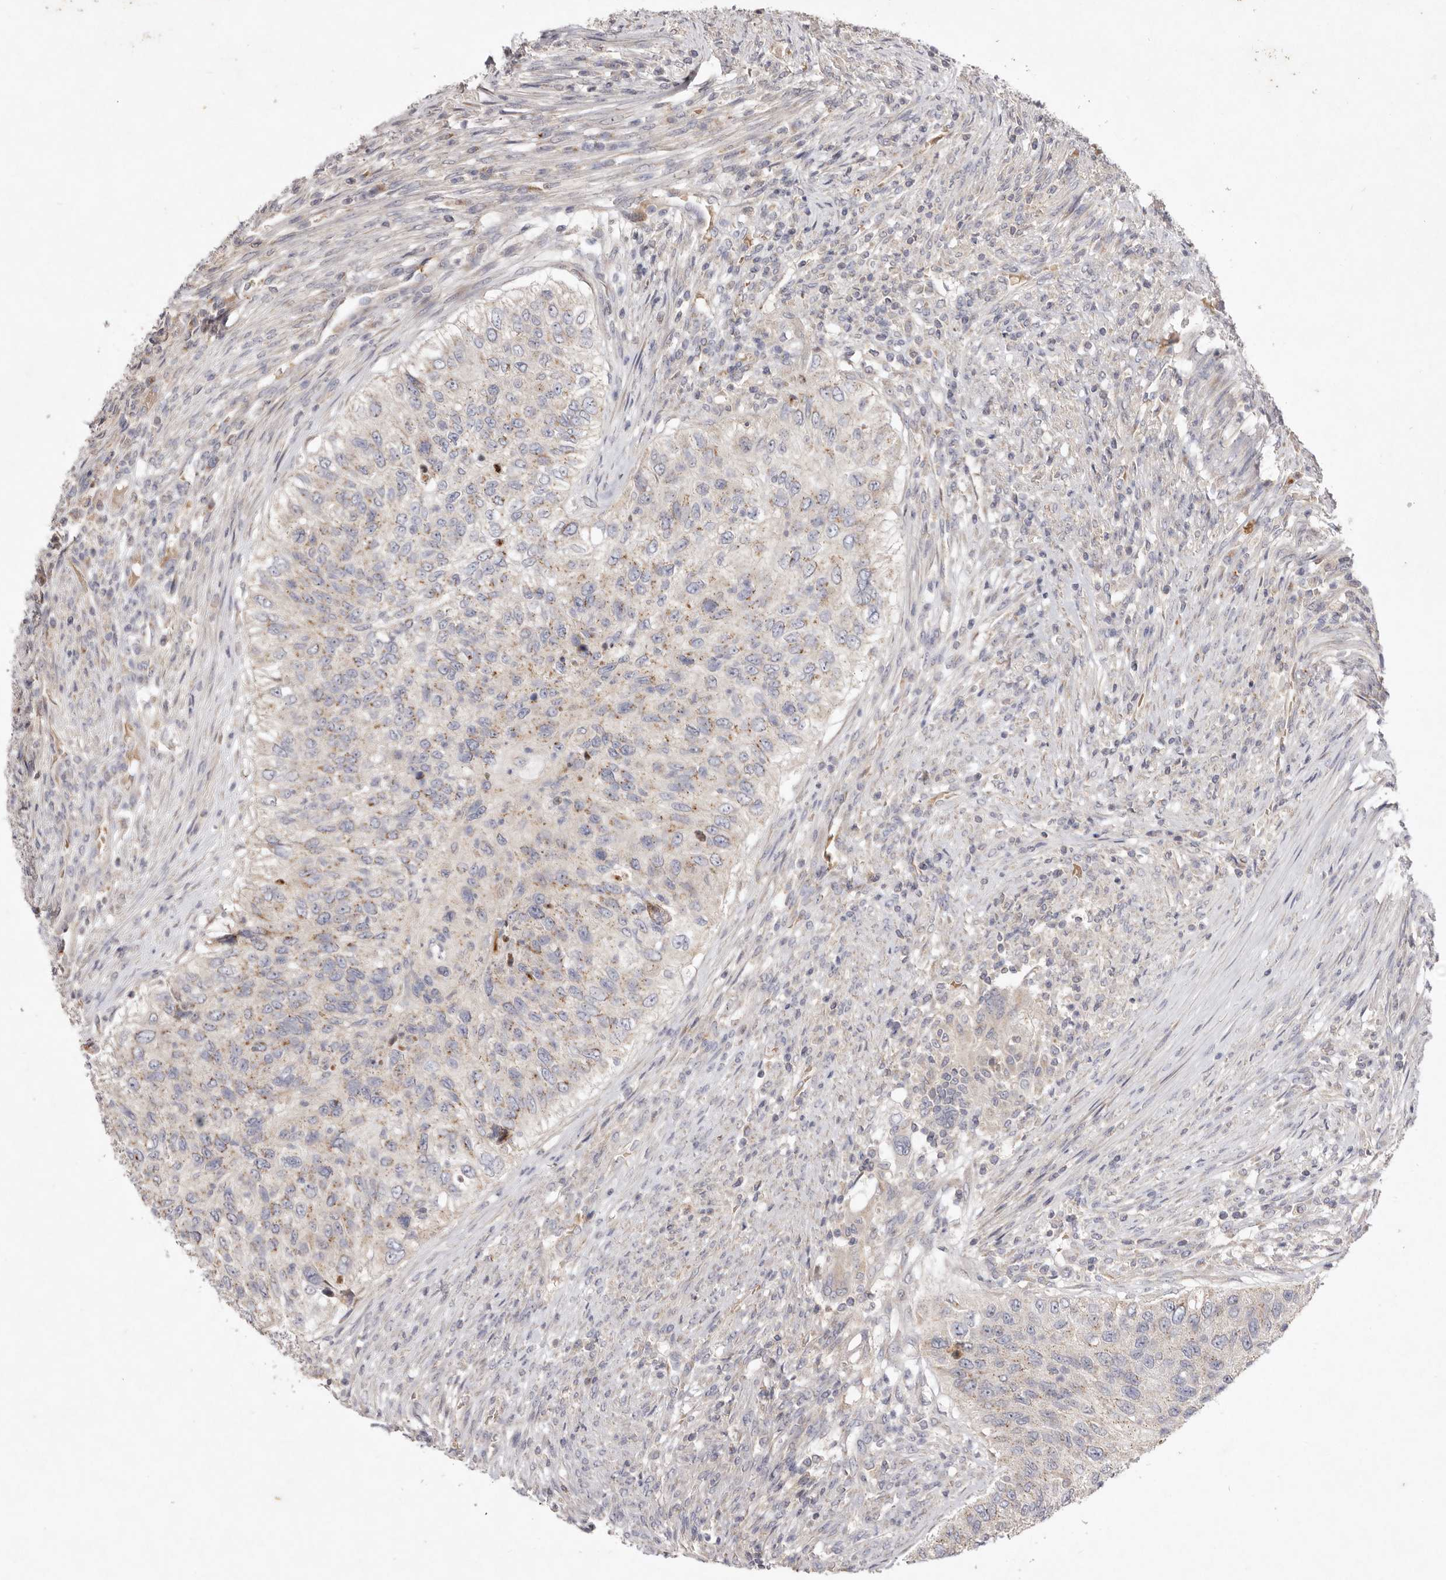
{"staining": {"intensity": "weak", "quantity": "25%-75%", "location": "cytoplasmic/membranous"}, "tissue": "urothelial cancer", "cell_type": "Tumor cells", "image_type": "cancer", "snomed": [{"axis": "morphology", "description": "Urothelial carcinoma, High grade"}, {"axis": "topography", "description": "Urinary bladder"}], "caption": "A photomicrograph of high-grade urothelial carcinoma stained for a protein demonstrates weak cytoplasmic/membranous brown staining in tumor cells.", "gene": "USP24", "patient": {"sex": "female", "age": 60}}